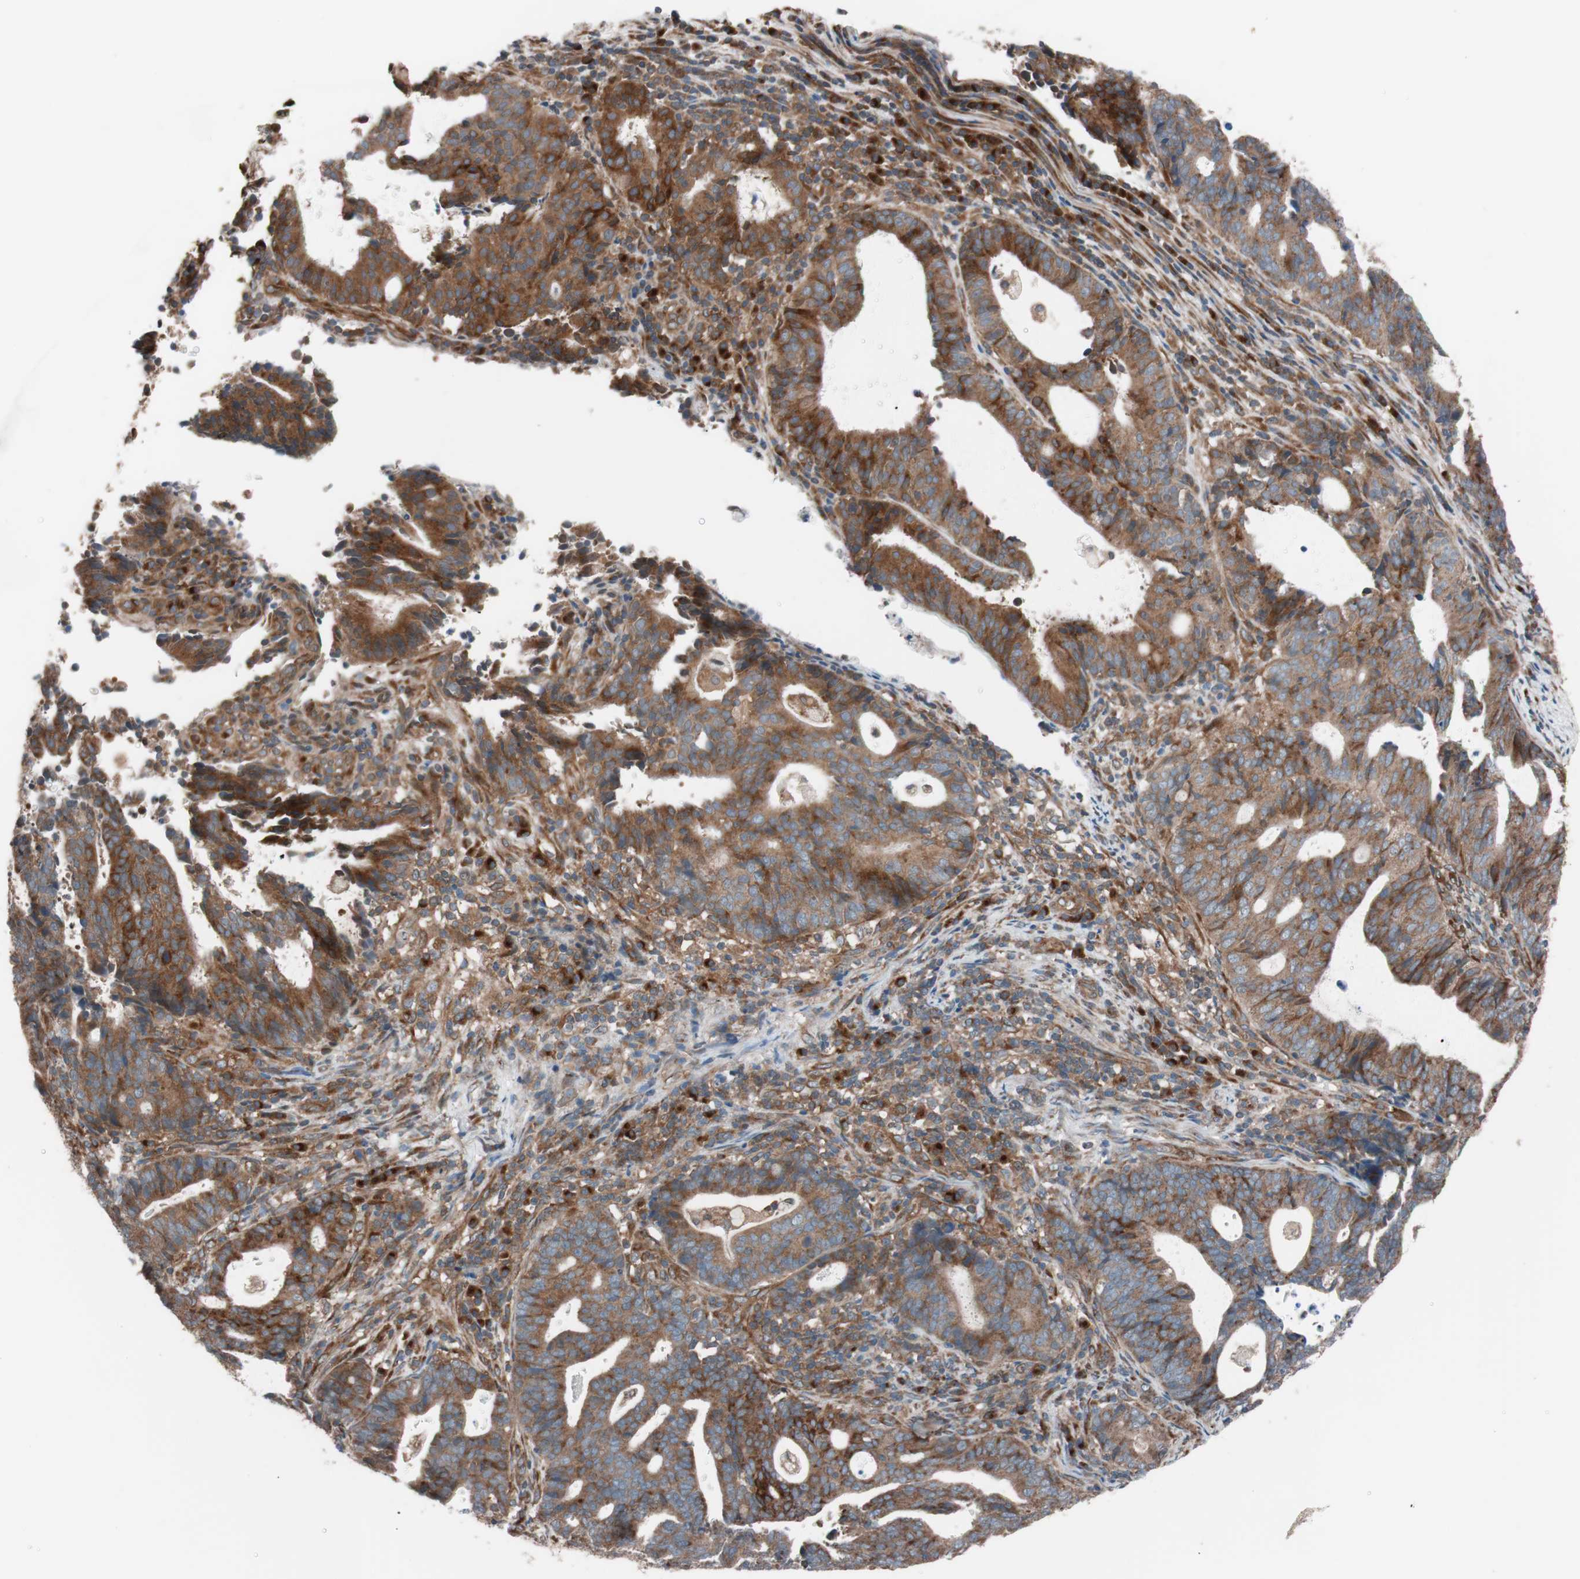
{"staining": {"intensity": "strong", "quantity": ">75%", "location": "cytoplasmic/membranous"}, "tissue": "endometrial cancer", "cell_type": "Tumor cells", "image_type": "cancer", "snomed": [{"axis": "morphology", "description": "Adenocarcinoma, NOS"}, {"axis": "topography", "description": "Uterus"}], "caption": "Protein analysis of adenocarcinoma (endometrial) tissue demonstrates strong cytoplasmic/membranous positivity in approximately >75% of tumor cells.", "gene": "SEC31A", "patient": {"sex": "female", "age": 83}}